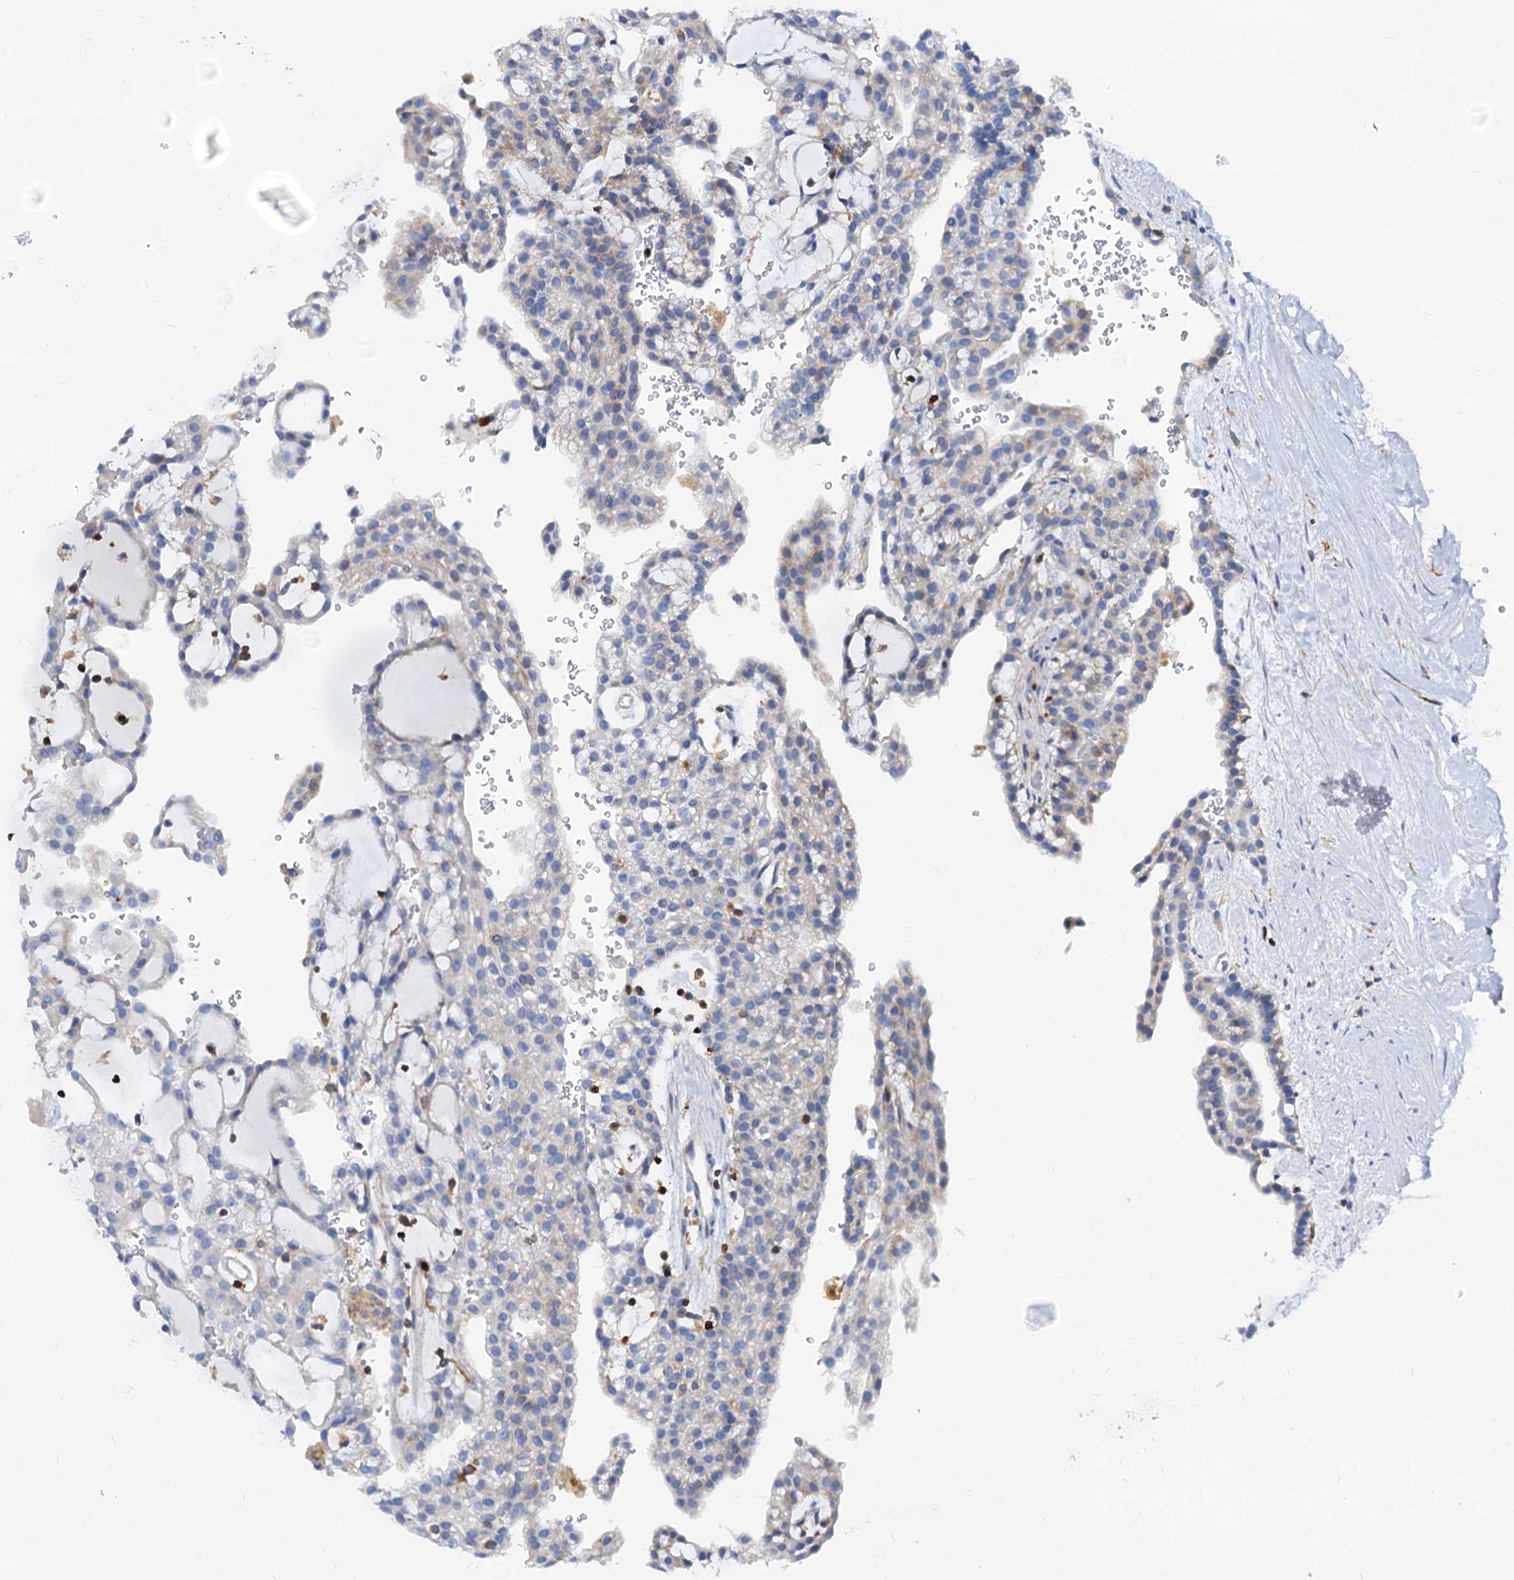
{"staining": {"intensity": "weak", "quantity": "<25%", "location": "cytoplasmic/membranous"}, "tissue": "renal cancer", "cell_type": "Tumor cells", "image_type": "cancer", "snomed": [{"axis": "morphology", "description": "Adenocarcinoma, NOS"}, {"axis": "topography", "description": "Kidney"}], "caption": "Tumor cells show no significant protein positivity in renal adenocarcinoma. Brightfield microscopy of IHC stained with DAB (3,3'-diaminobenzidine) (brown) and hematoxylin (blue), captured at high magnification.", "gene": "LCP2", "patient": {"sex": "male", "age": 63}}